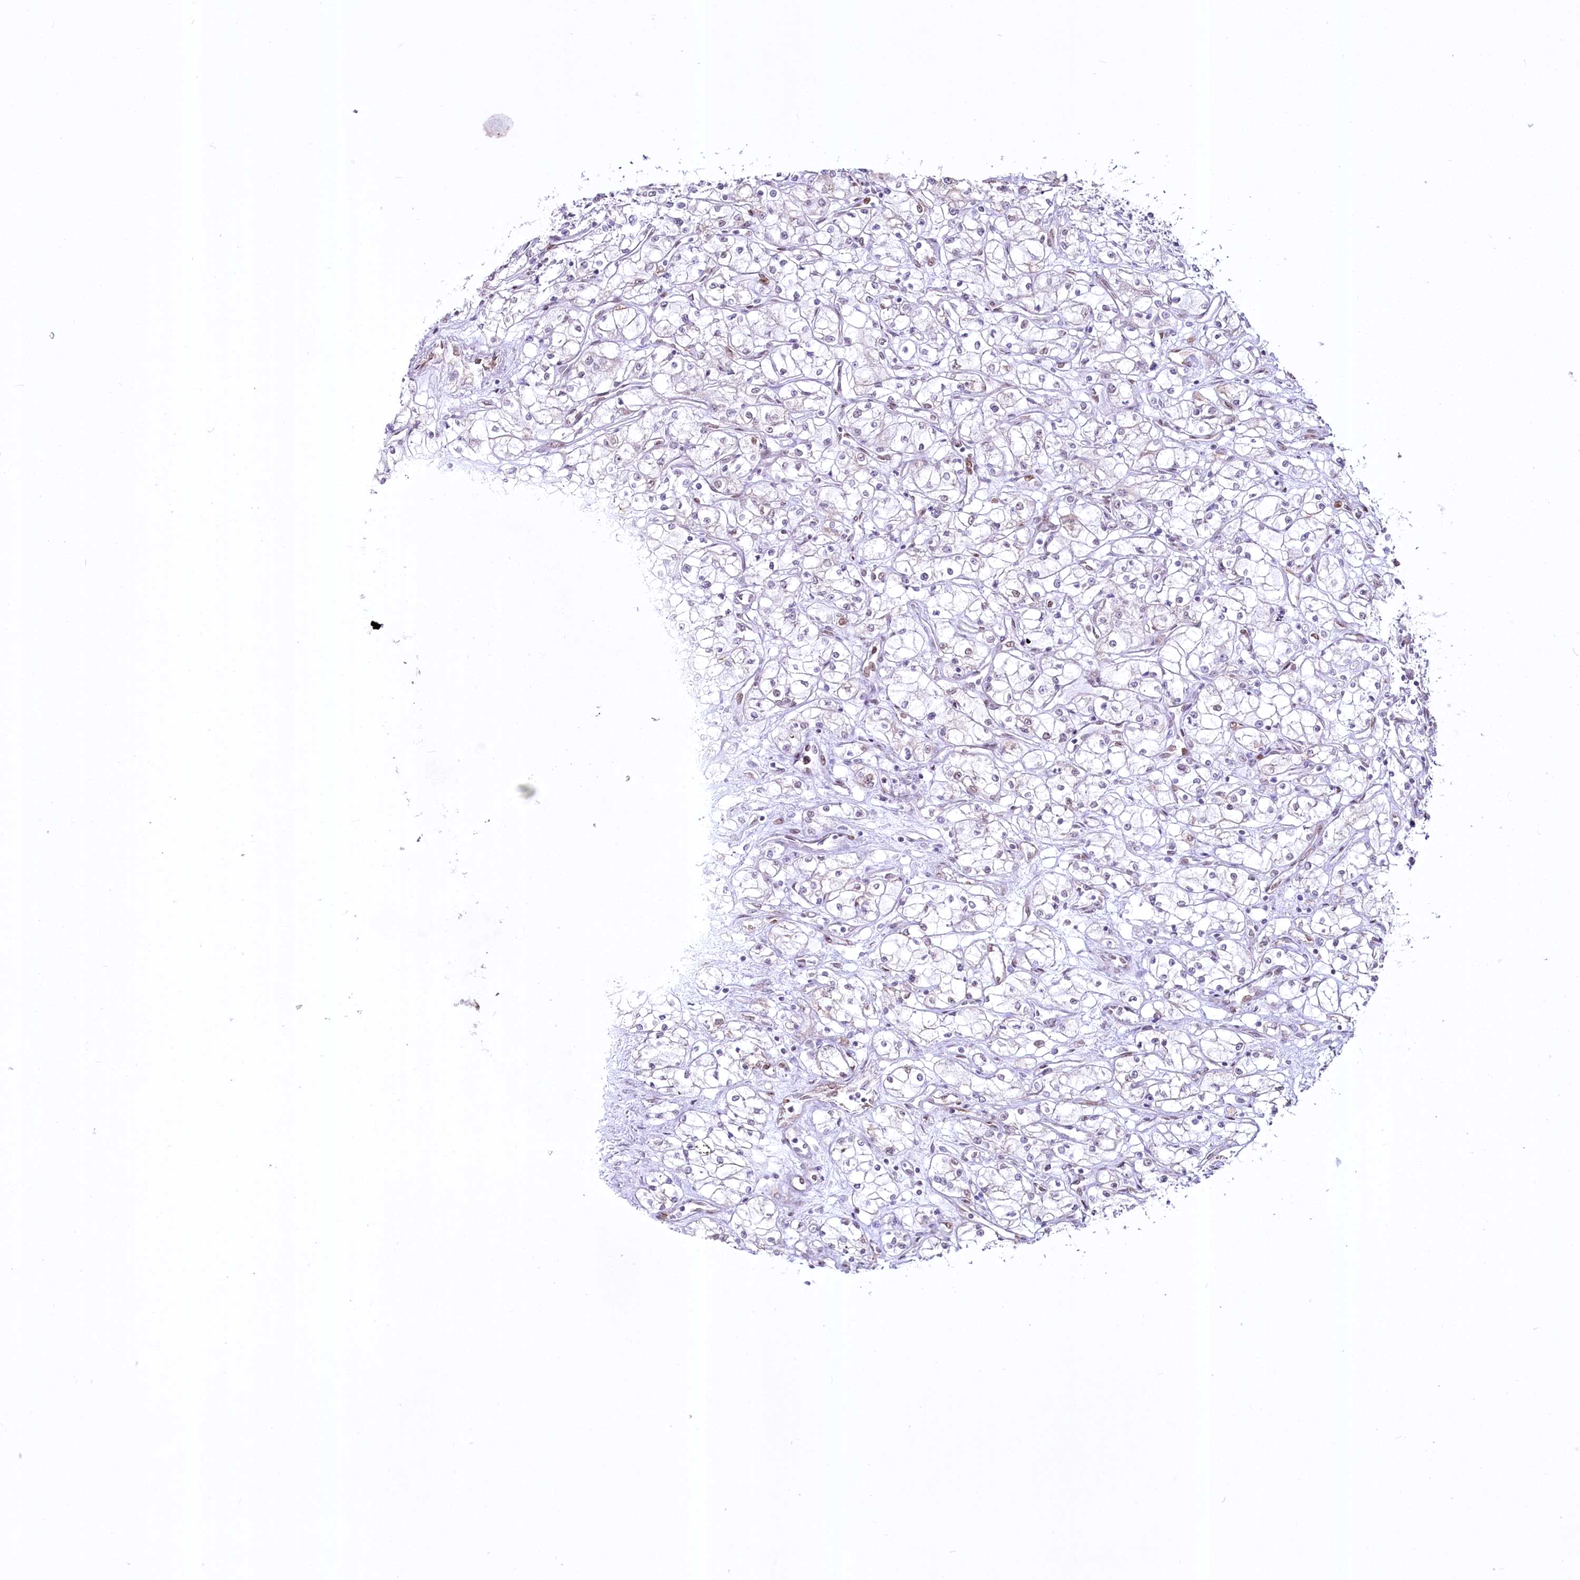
{"staining": {"intensity": "negative", "quantity": "none", "location": "none"}, "tissue": "renal cancer", "cell_type": "Tumor cells", "image_type": "cancer", "snomed": [{"axis": "morphology", "description": "Adenocarcinoma, NOS"}, {"axis": "topography", "description": "Kidney"}], "caption": "A micrograph of human renal cancer (adenocarcinoma) is negative for staining in tumor cells.", "gene": "YBX3", "patient": {"sex": "male", "age": 59}}